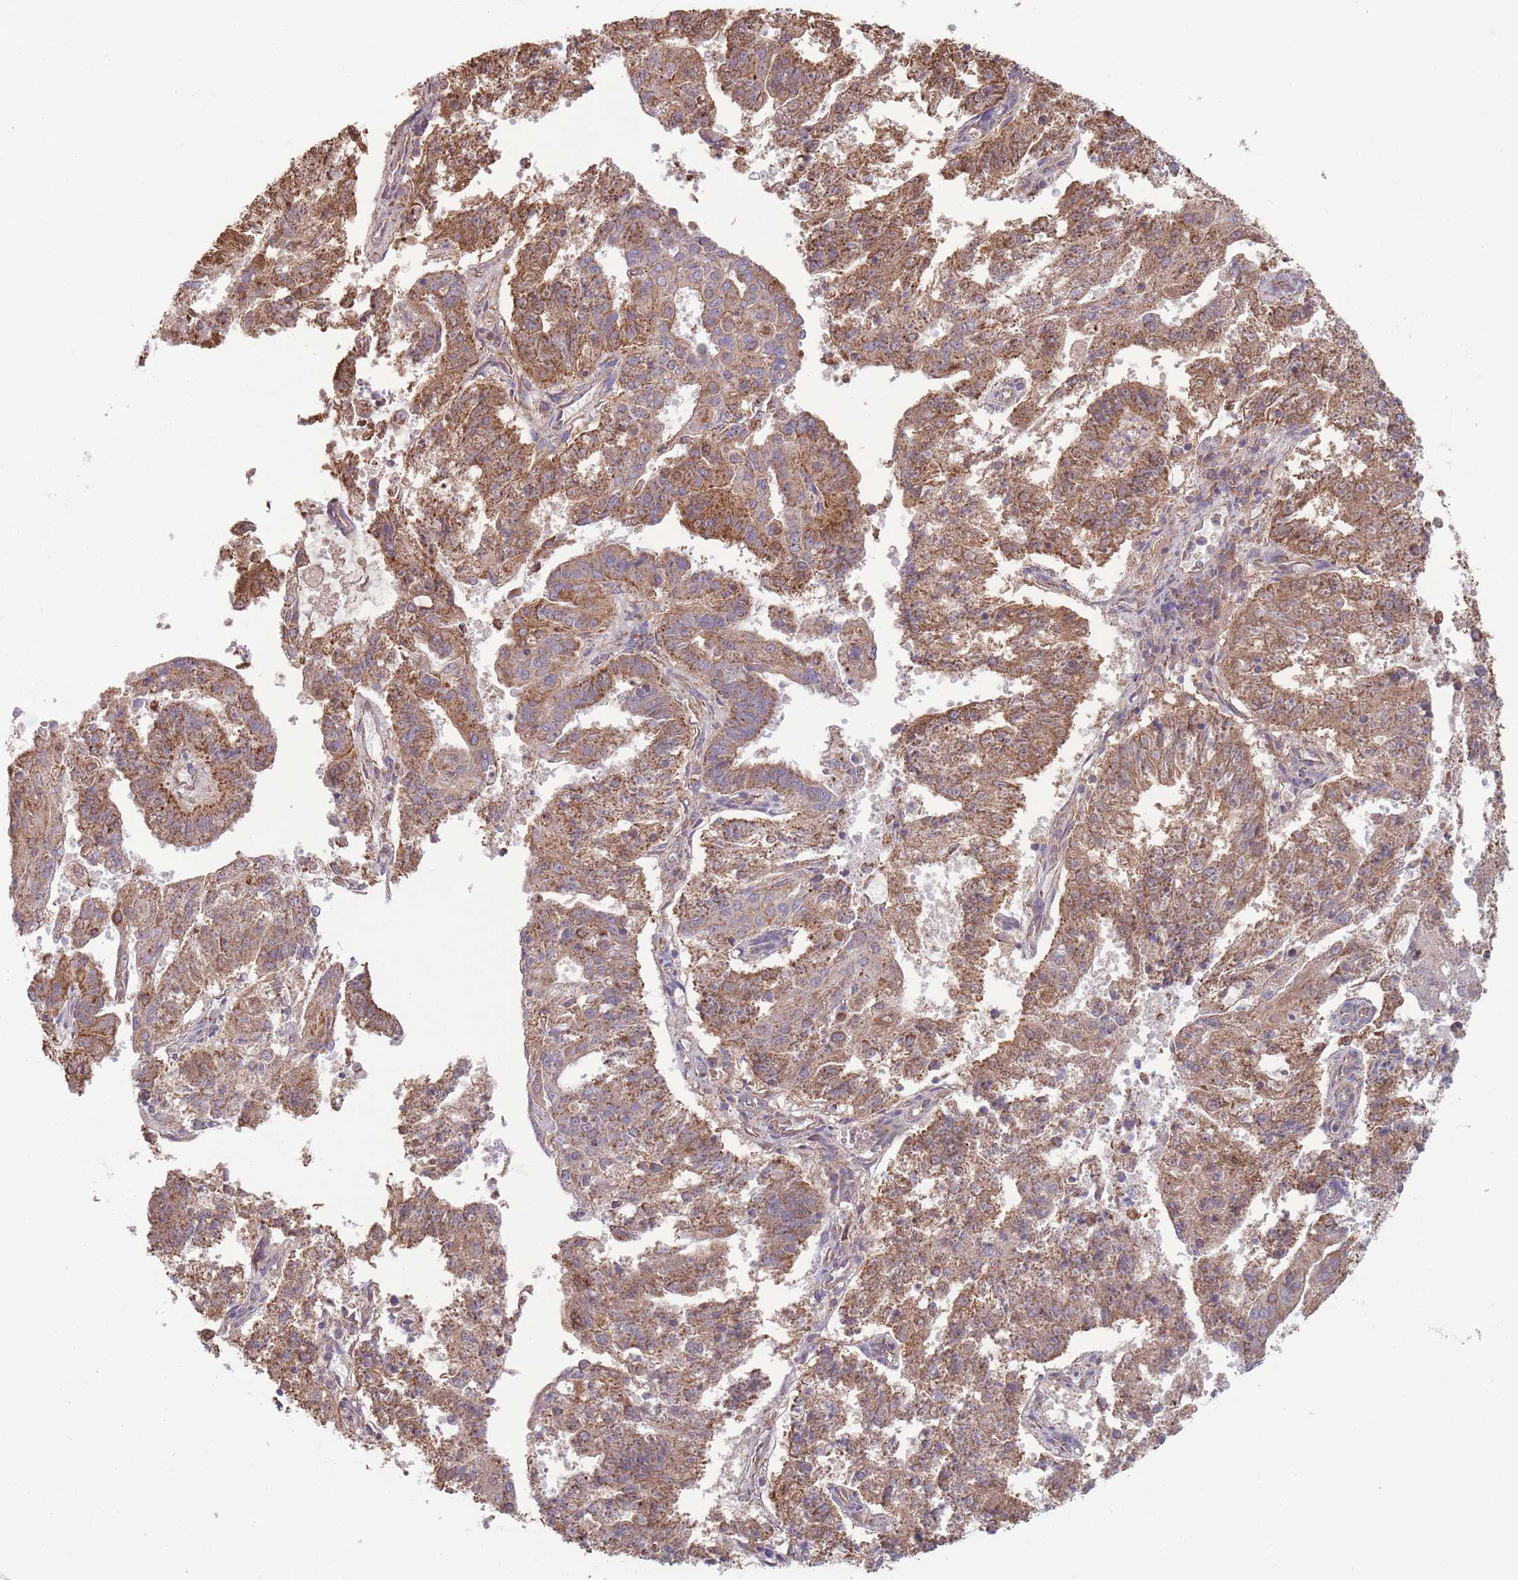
{"staining": {"intensity": "moderate", "quantity": ">75%", "location": "cytoplasmic/membranous"}, "tissue": "endometrial cancer", "cell_type": "Tumor cells", "image_type": "cancer", "snomed": [{"axis": "morphology", "description": "Adenocarcinoma, NOS"}, {"axis": "topography", "description": "Endometrium"}], "caption": "There is medium levels of moderate cytoplasmic/membranous positivity in tumor cells of adenocarcinoma (endometrial), as demonstrated by immunohistochemical staining (brown color).", "gene": "KIF16B", "patient": {"sex": "female", "age": 82}}